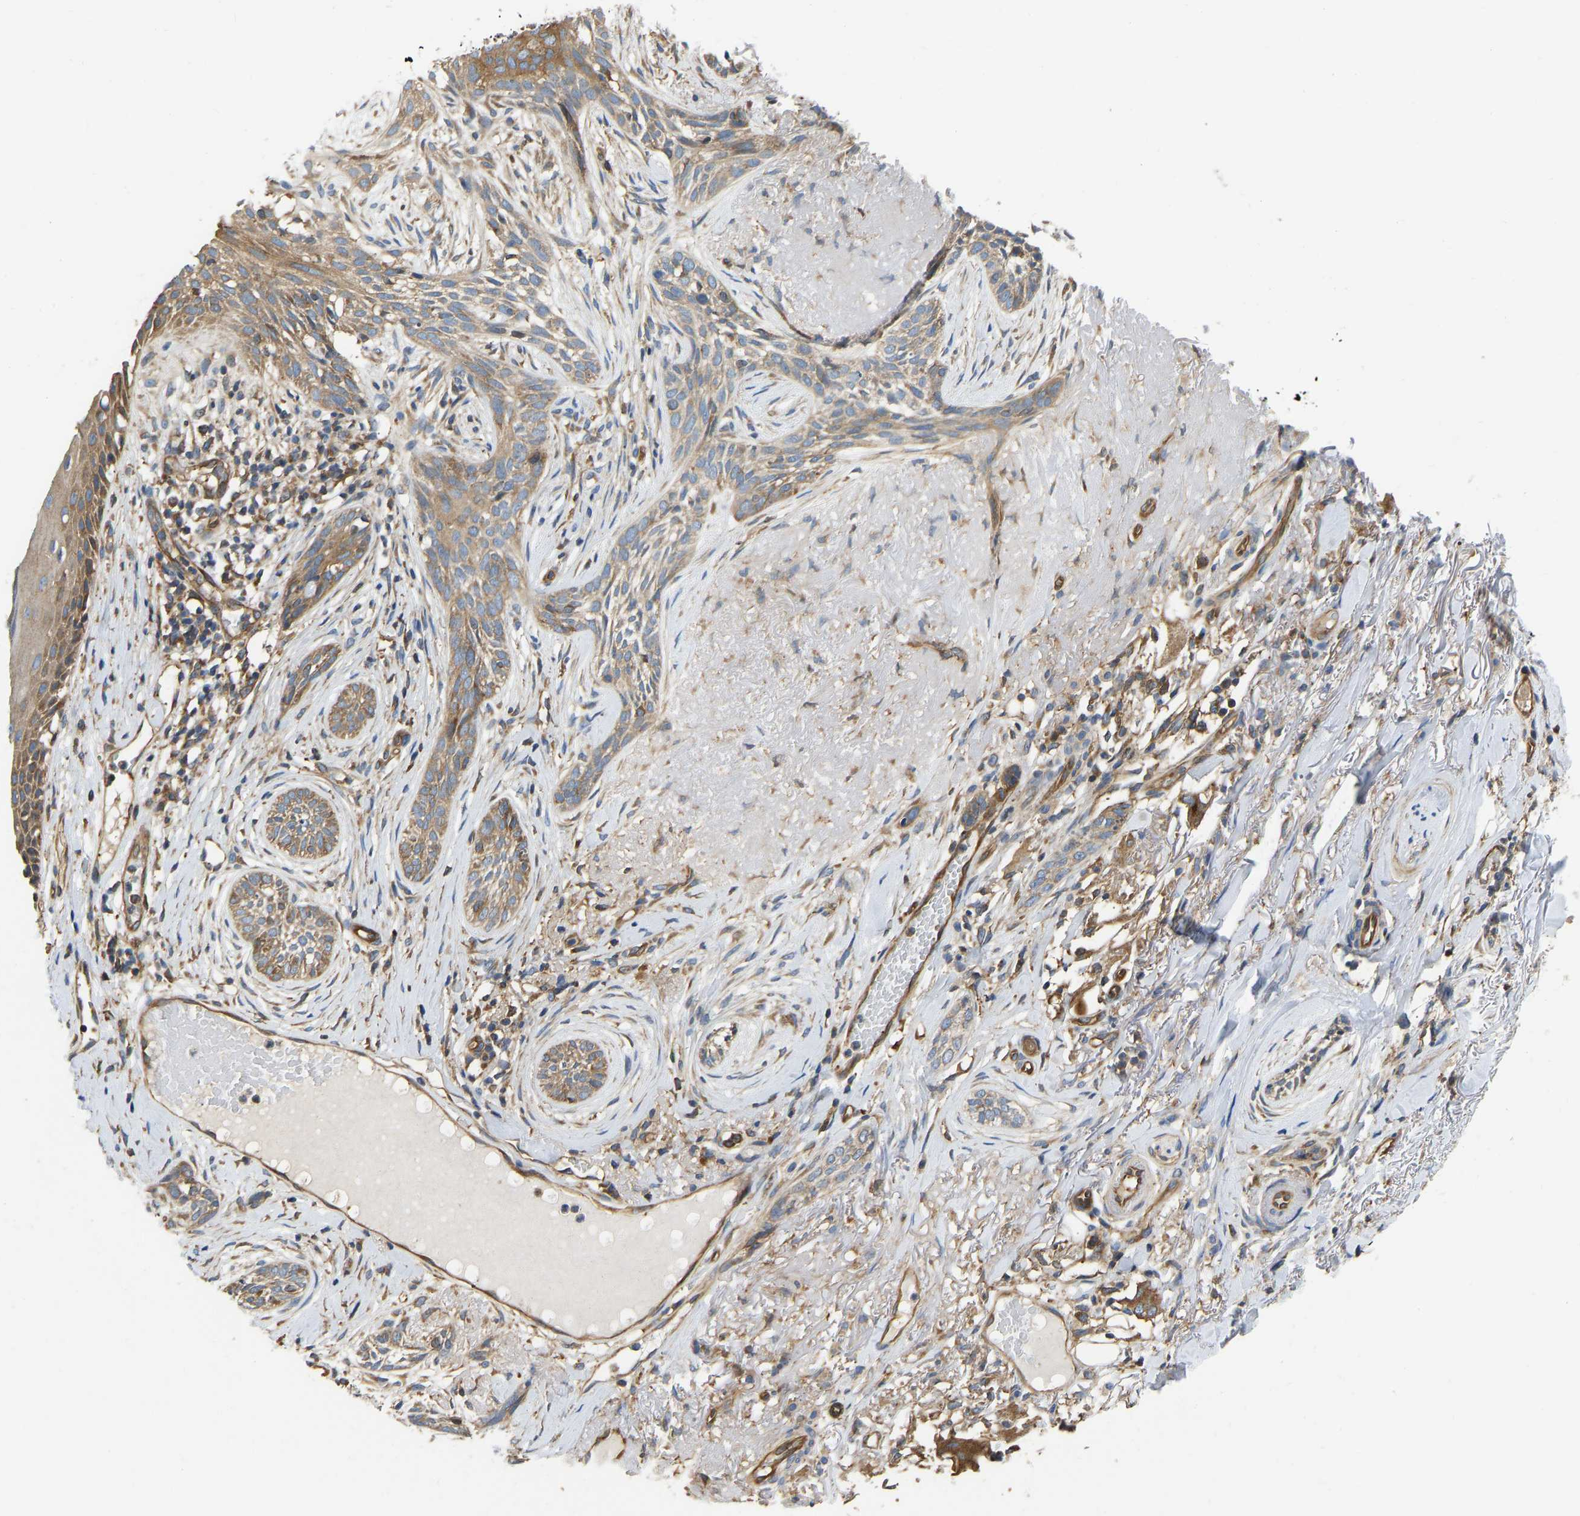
{"staining": {"intensity": "moderate", "quantity": "25%-75%", "location": "cytoplasmic/membranous"}, "tissue": "skin cancer", "cell_type": "Tumor cells", "image_type": "cancer", "snomed": [{"axis": "morphology", "description": "Basal cell carcinoma"}, {"axis": "topography", "description": "Skin"}], "caption": "Immunohistochemical staining of human skin cancer demonstrates medium levels of moderate cytoplasmic/membranous positivity in about 25%-75% of tumor cells. (Stains: DAB (3,3'-diaminobenzidine) in brown, nuclei in blue, Microscopy: brightfield microscopy at high magnification).", "gene": "FLNB", "patient": {"sex": "female", "age": 88}}